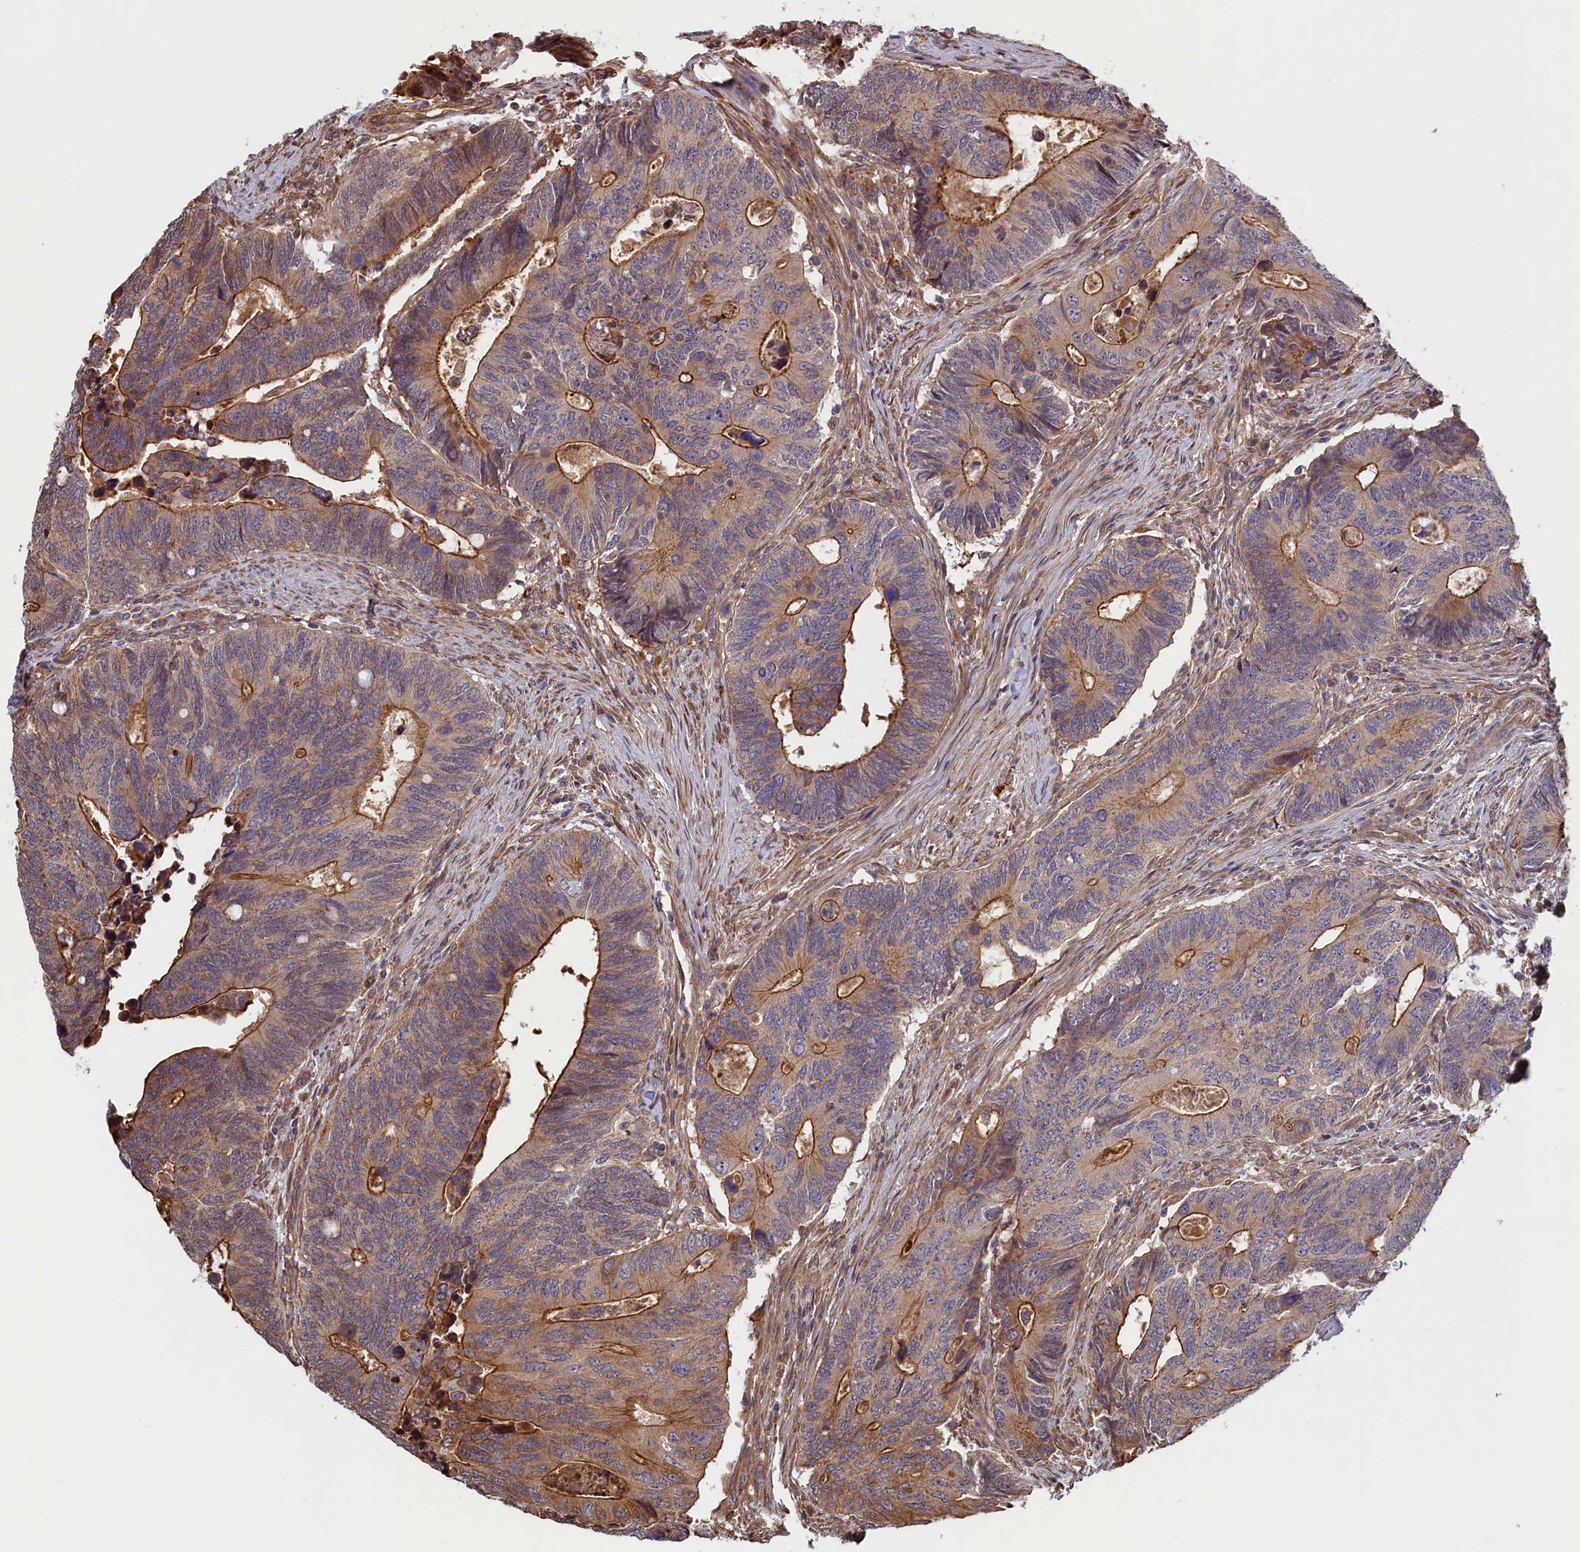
{"staining": {"intensity": "moderate", "quantity": "25%-75%", "location": "cytoplasmic/membranous"}, "tissue": "colorectal cancer", "cell_type": "Tumor cells", "image_type": "cancer", "snomed": [{"axis": "morphology", "description": "Adenocarcinoma, NOS"}, {"axis": "topography", "description": "Colon"}], "caption": "Protein staining demonstrates moderate cytoplasmic/membranous positivity in approximately 25%-75% of tumor cells in colorectal cancer (adenocarcinoma). (IHC, brightfield microscopy, high magnification).", "gene": "RILPL1", "patient": {"sex": "male", "age": 87}}